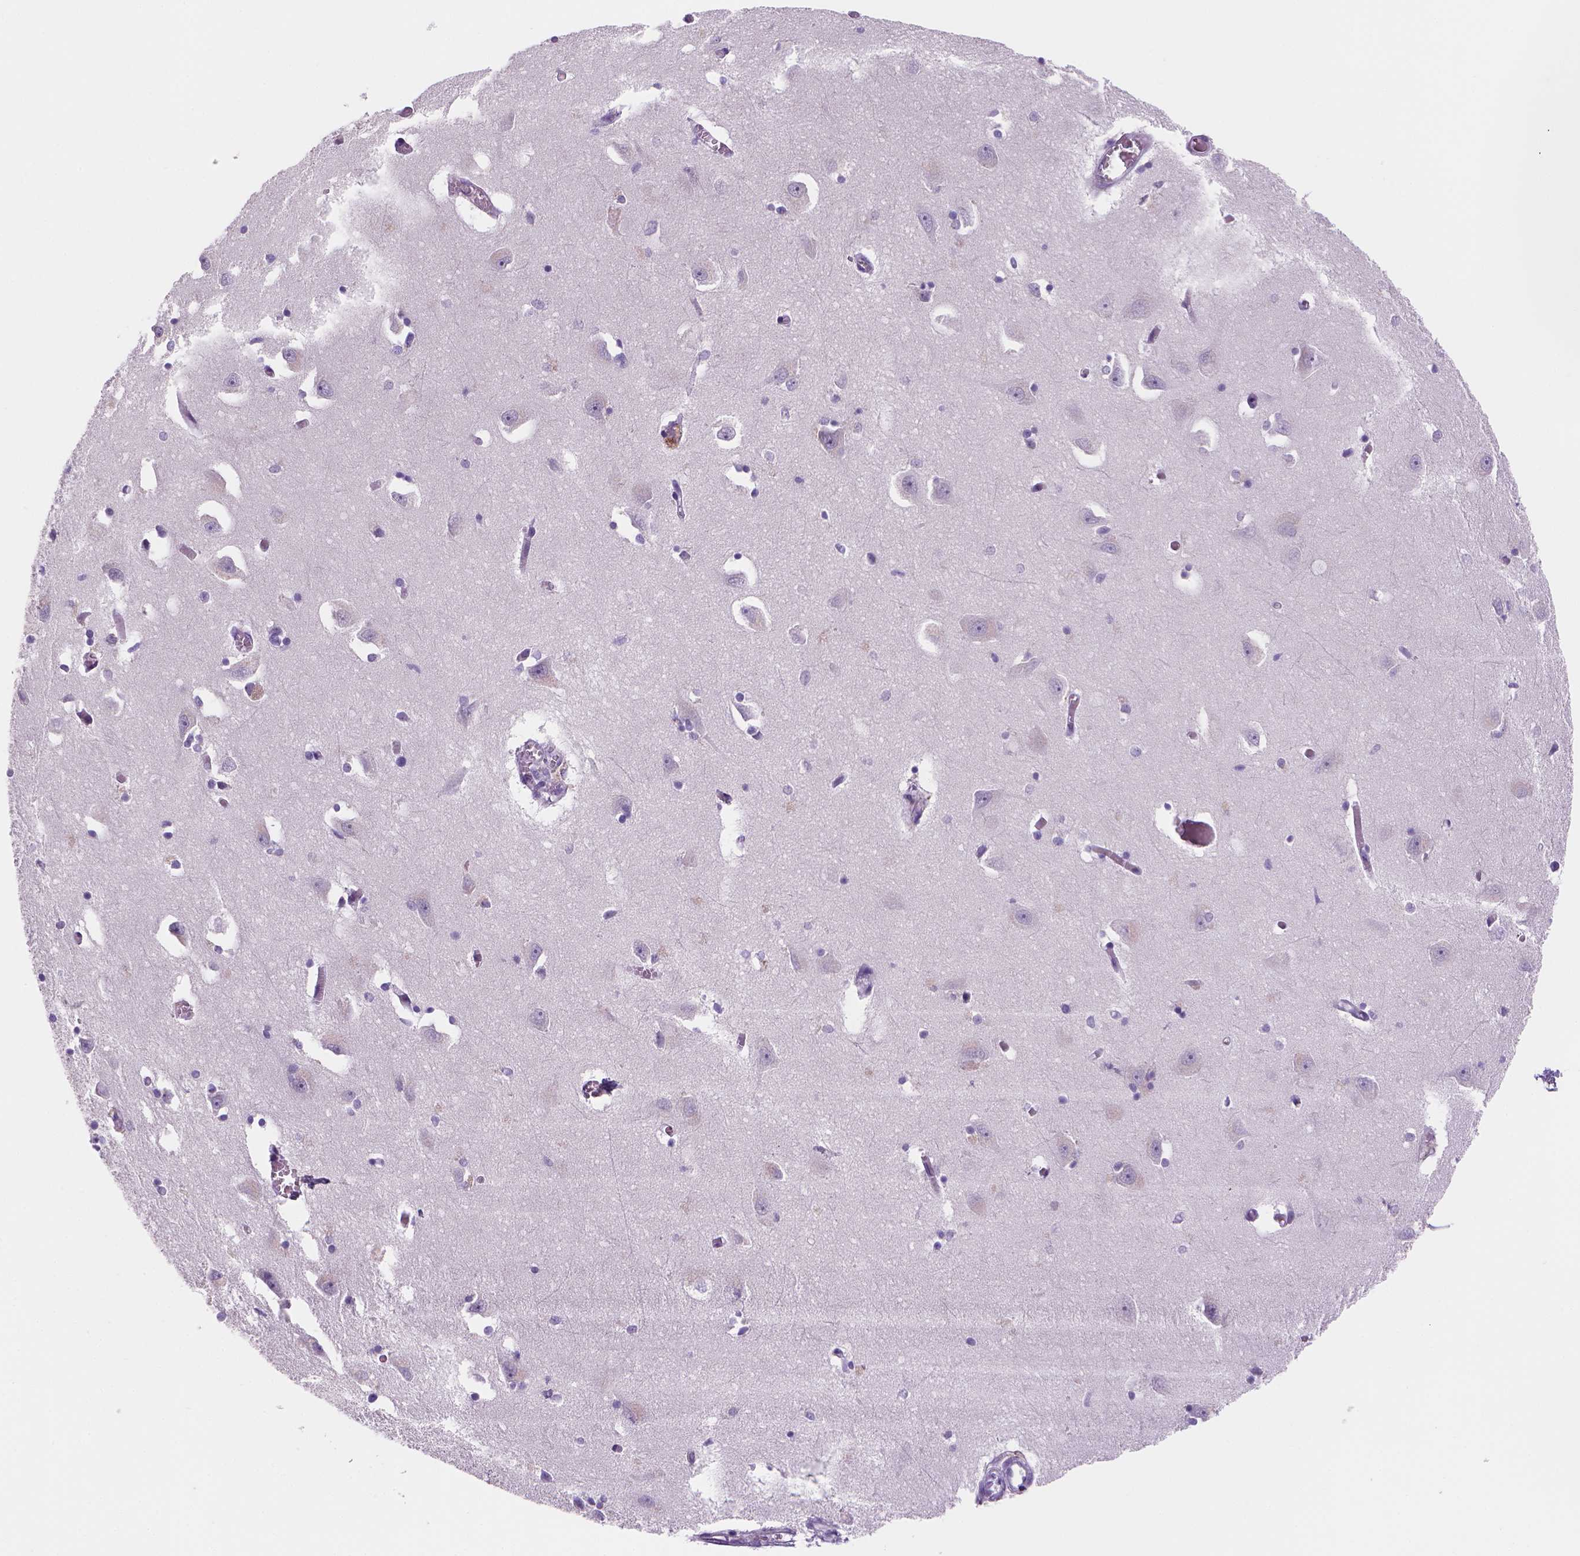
{"staining": {"intensity": "negative", "quantity": "none", "location": "none"}, "tissue": "caudate", "cell_type": "Glial cells", "image_type": "normal", "snomed": [{"axis": "morphology", "description": "Normal tissue, NOS"}, {"axis": "topography", "description": "Lateral ventricle wall"}, {"axis": "topography", "description": "Hippocampus"}], "caption": "IHC micrograph of normal human caudate stained for a protein (brown), which shows no positivity in glial cells.", "gene": "CES2", "patient": {"sex": "female", "age": 63}}